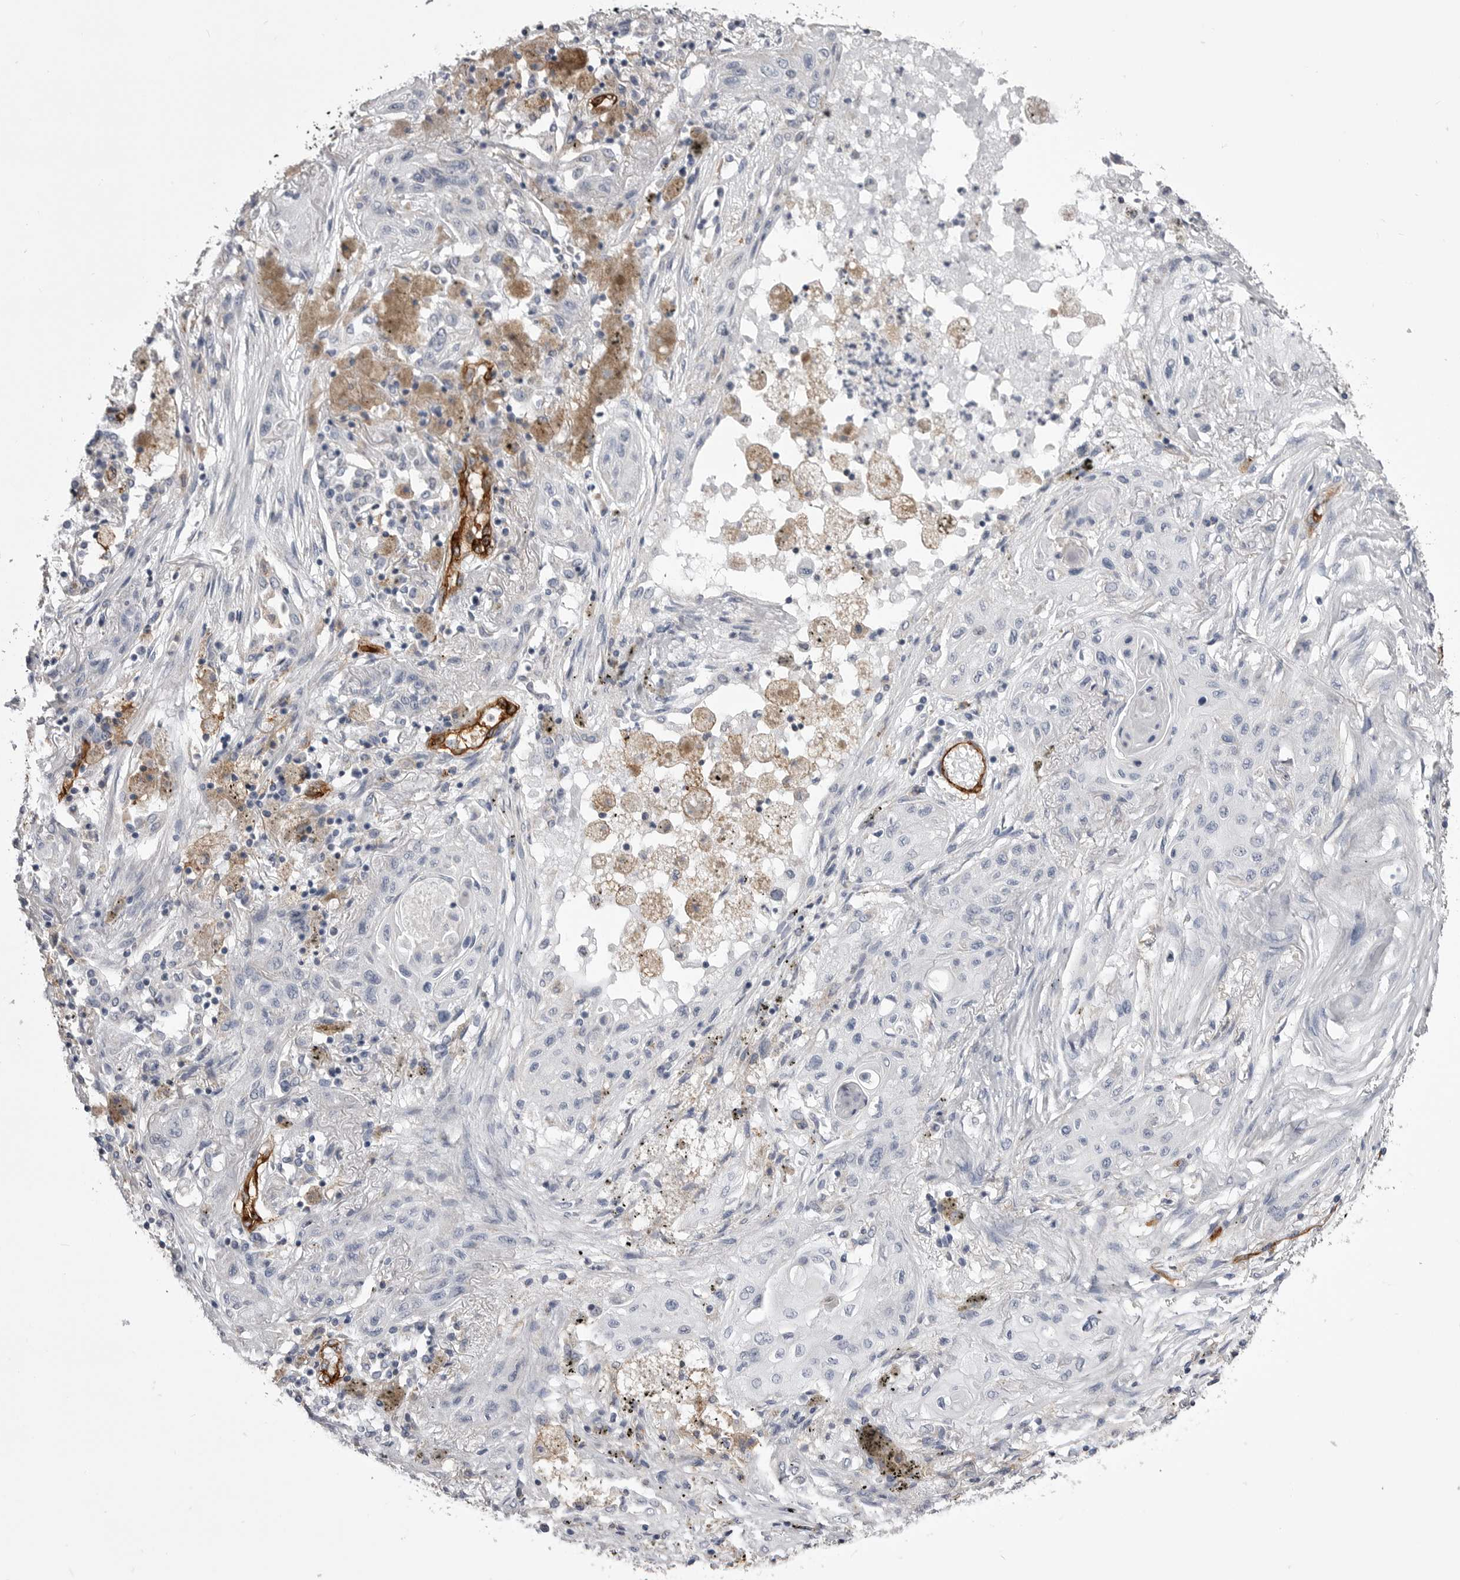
{"staining": {"intensity": "negative", "quantity": "none", "location": "none"}, "tissue": "lung cancer", "cell_type": "Tumor cells", "image_type": "cancer", "snomed": [{"axis": "morphology", "description": "Squamous cell carcinoma, NOS"}, {"axis": "topography", "description": "Lung"}], "caption": "Immunohistochemistry (IHC) of lung cancer (squamous cell carcinoma) shows no positivity in tumor cells.", "gene": "OPLAH", "patient": {"sex": "female", "age": 47}}